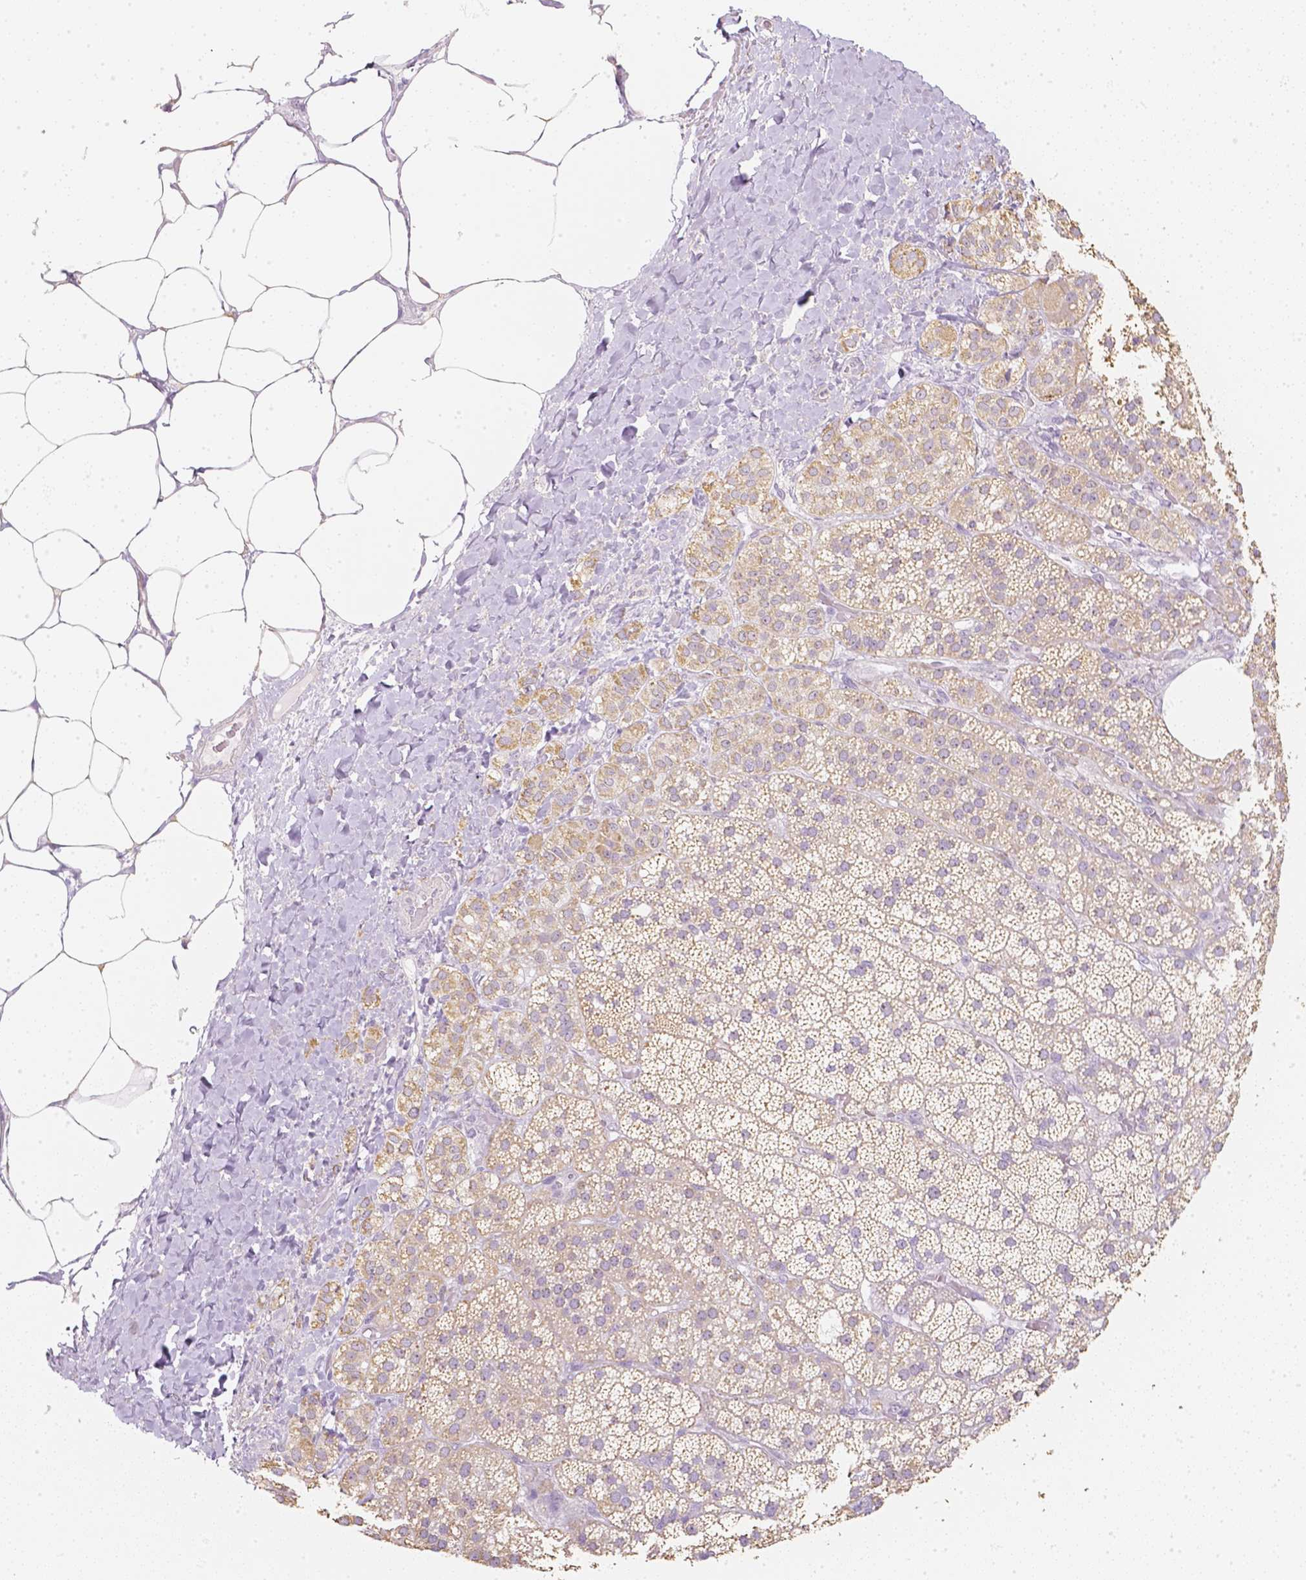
{"staining": {"intensity": "weak", "quantity": ">75%", "location": "cytoplasmic/membranous"}, "tissue": "adrenal gland", "cell_type": "Glandular cells", "image_type": "normal", "snomed": [{"axis": "morphology", "description": "Normal tissue, NOS"}, {"axis": "topography", "description": "Adrenal gland"}], "caption": "A high-resolution photomicrograph shows immunohistochemistry staining of normal adrenal gland, which demonstrates weak cytoplasmic/membranous expression in approximately >75% of glandular cells. Nuclei are stained in blue.", "gene": "NVL", "patient": {"sex": "male", "age": 57}}